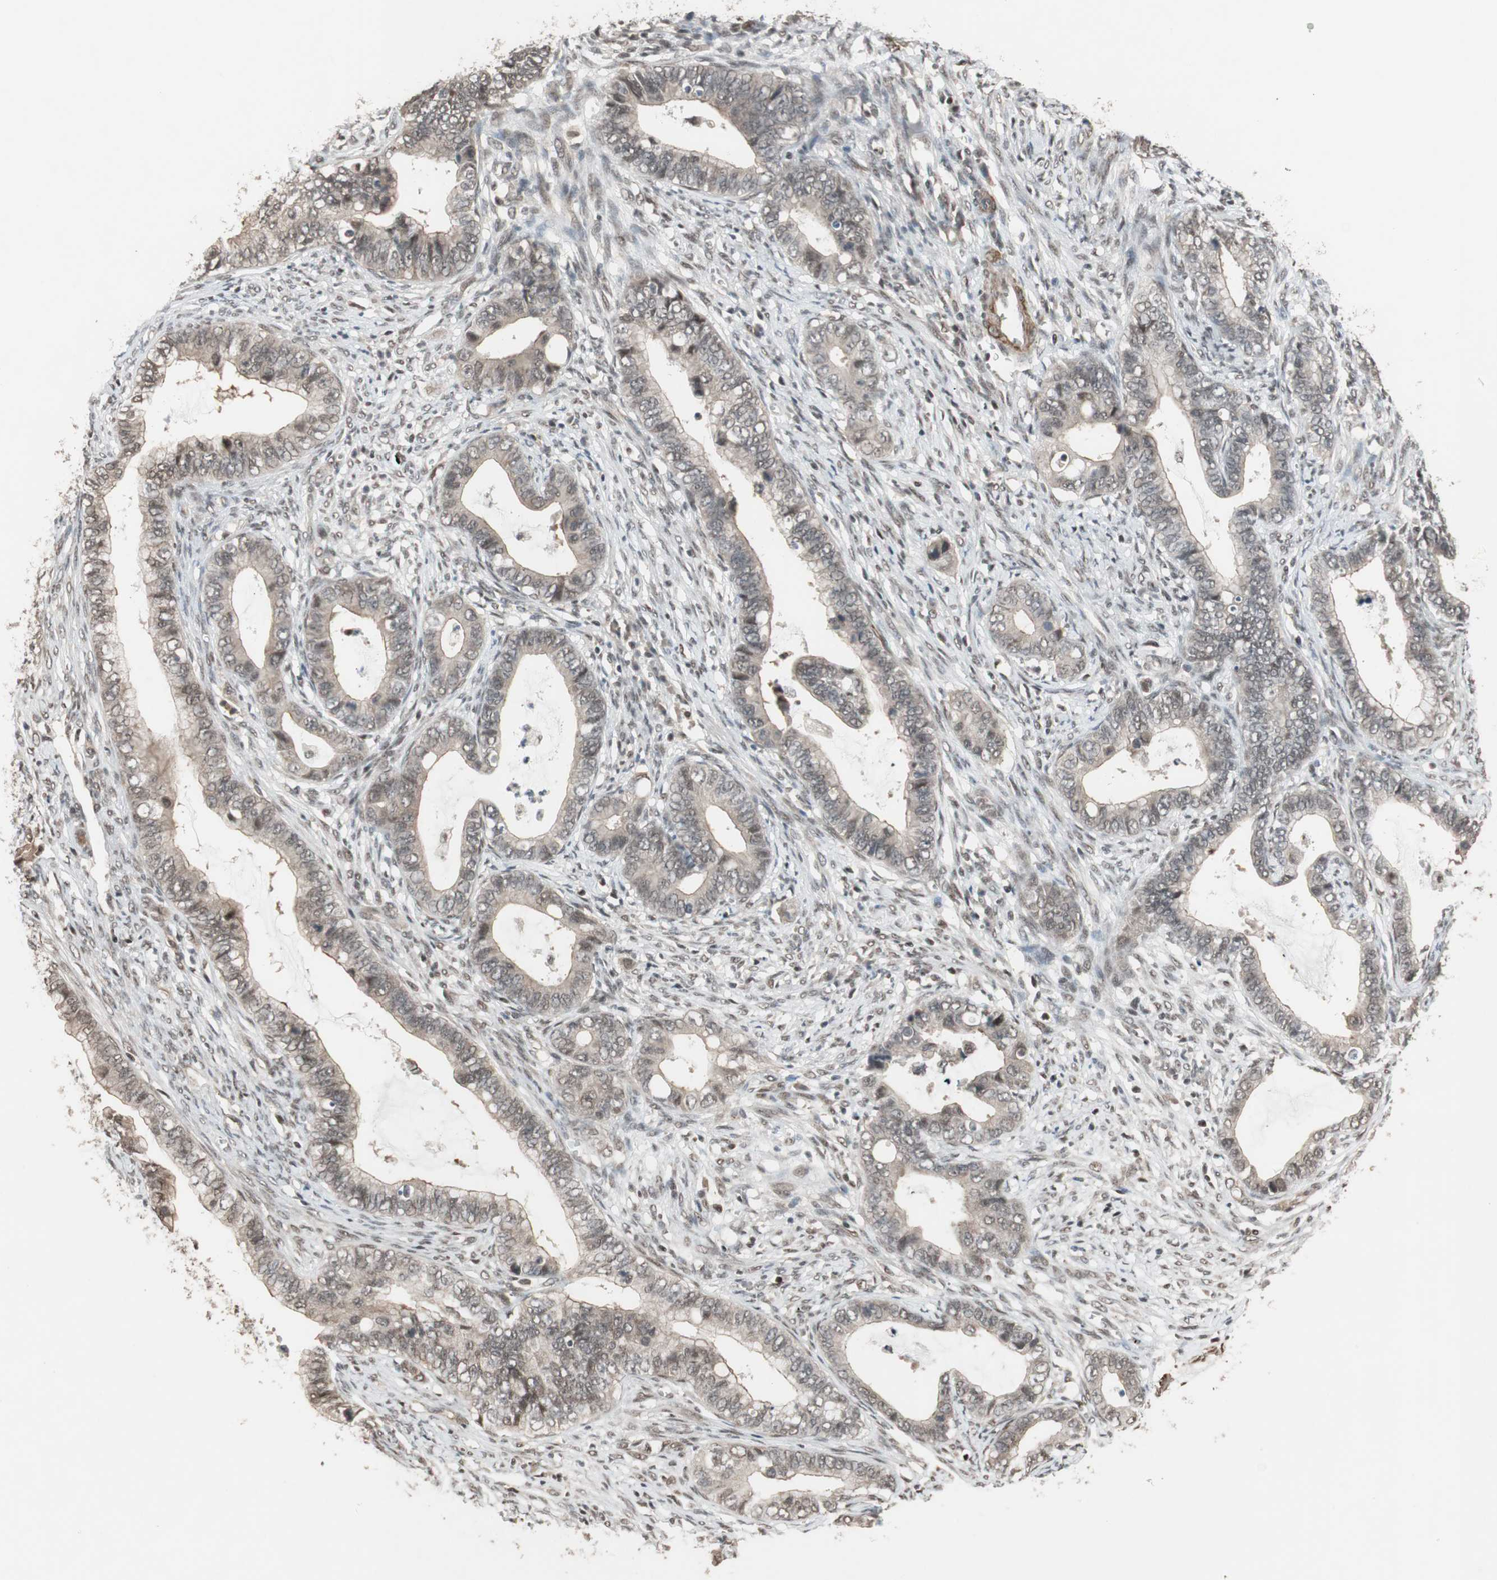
{"staining": {"intensity": "weak", "quantity": "<25%", "location": "cytoplasmic/membranous"}, "tissue": "cervical cancer", "cell_type": "Tumor cells", "image_type": "cancer", "snomed": [{"axis": "morphology", "description": "Adenocarcinoma, NOS"}, {"axis": "topography", "description": "Cervix"}], "caption": "Tumor cells show no significant protein staining in adenocarcinoma (cervical). (DAB (3,3'-diaminobenzidine) IHC with hematoxylin counter stain).", "gene": "DRAP1", "patient": {"sex": "female", "age": 44}}